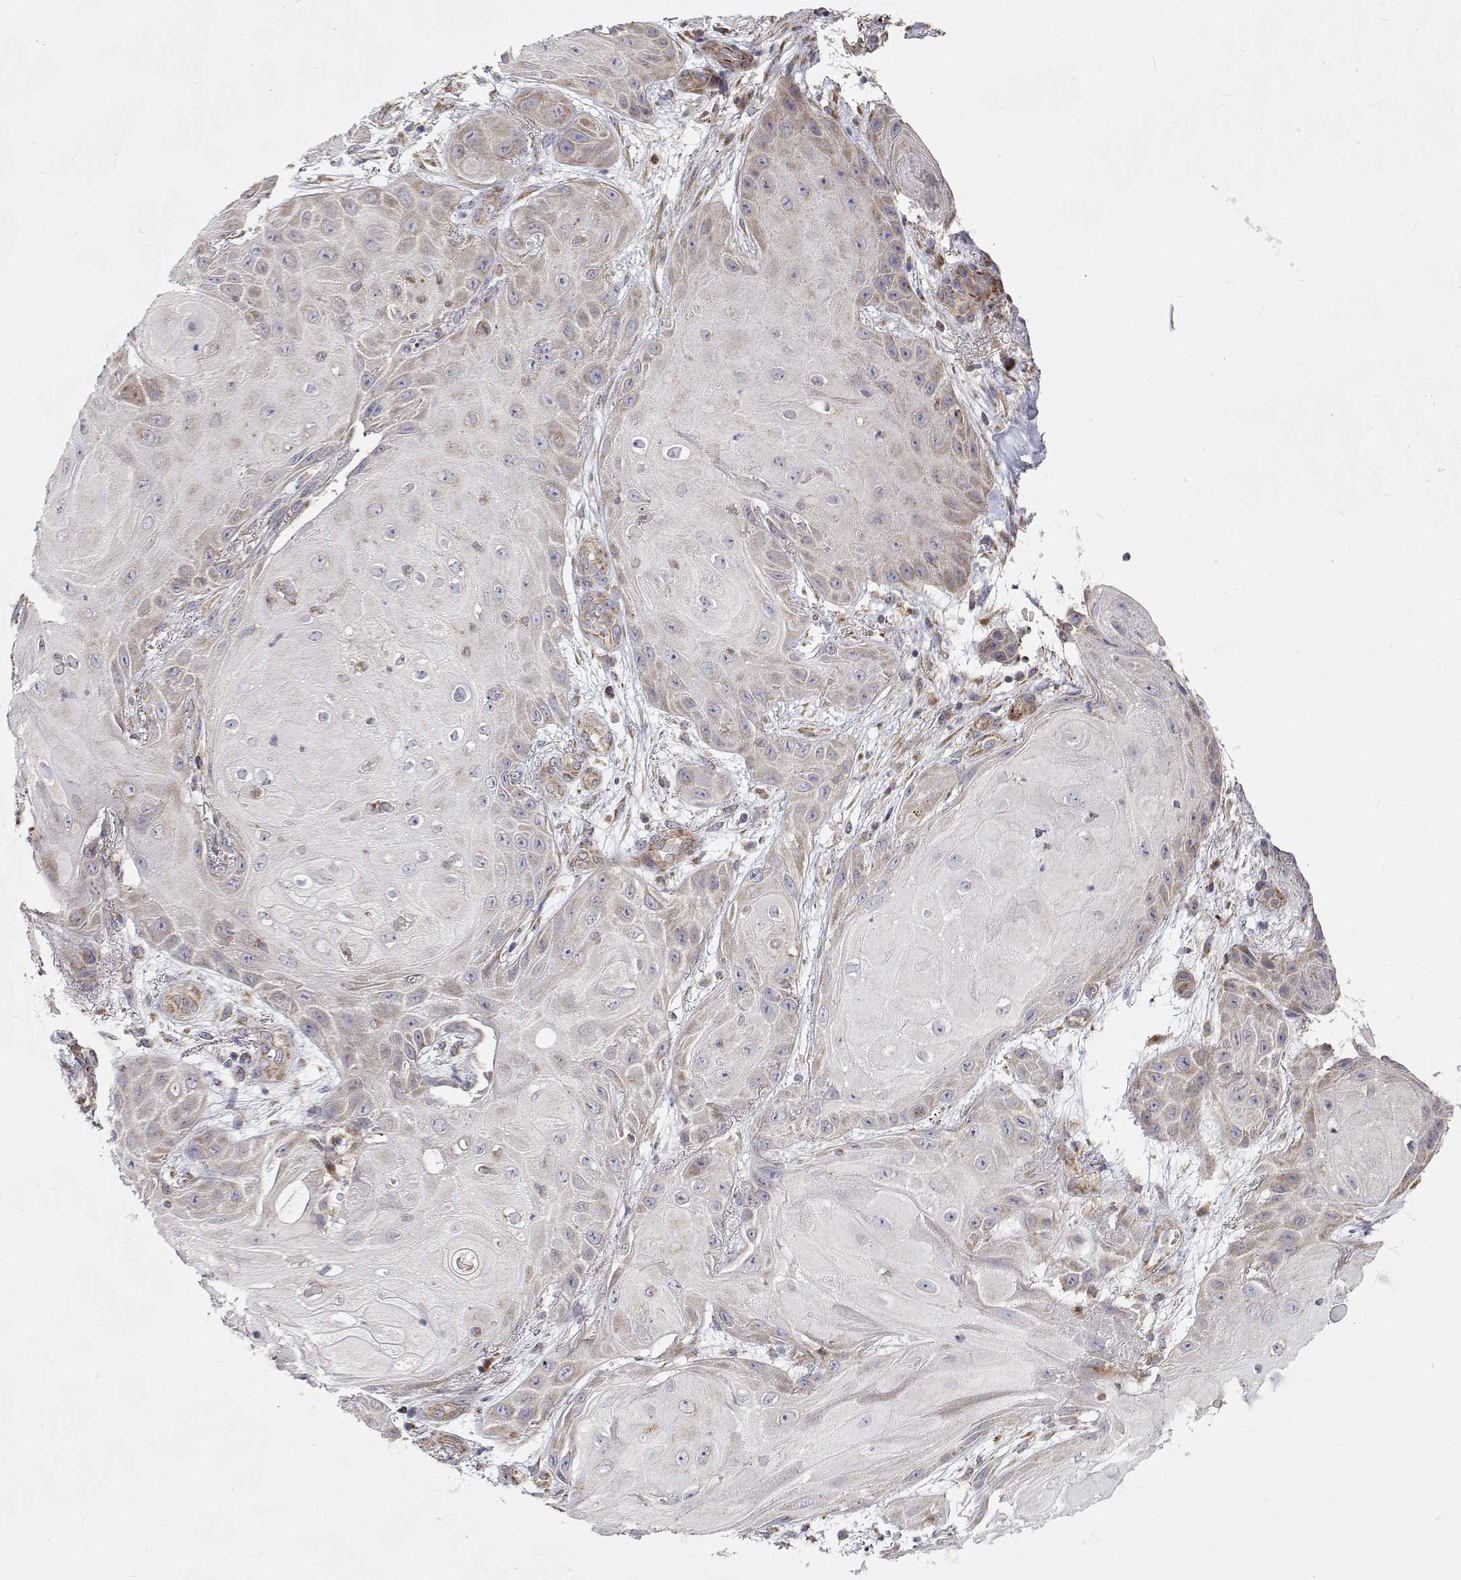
{"staining": {"intensity": "weak", "quantity": "<25%", "location": "cytoplasmic/membranous"}, "tissue": "skin cancer", "cell_type": "Tumor cells", "image_type": "cancer", "snomed": [{"axis": "morphology", "description": "Squamous cell carcinoma, NOS"}, {"axis": "topography", "description": "Skin"}], "caption": "A high-resolution image shows IHC staining of skin squamous cell carcinoma, which displays no significant expression in tumor cells. (DAB (3,3'-diaminobenzidine) IHC with hematoxylin counter stain).", "gene": "SPICE1", "patient": {"sex": "male", "age": 62}}